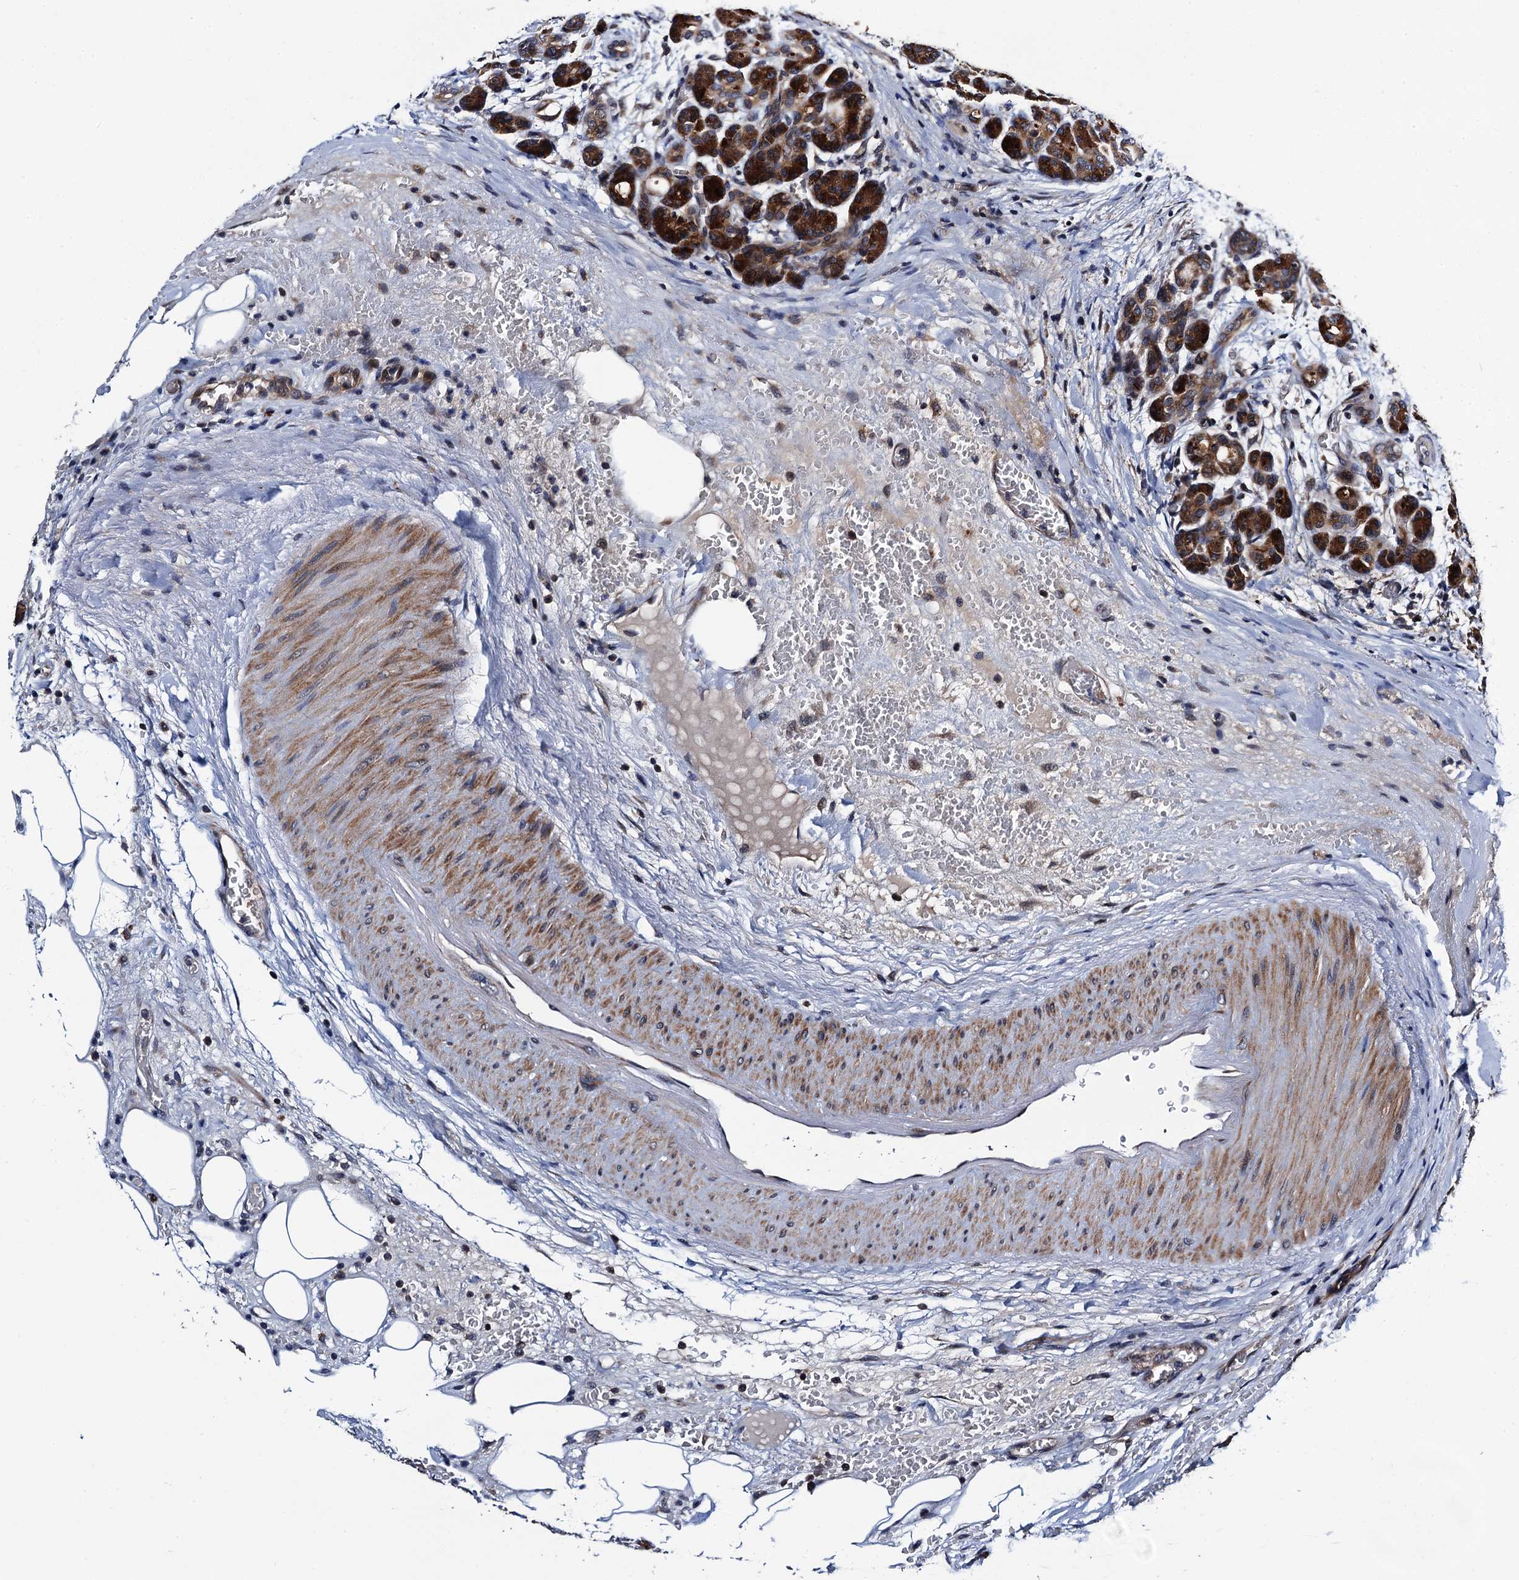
{"staining": {"intensity": "strong", "quantity": ">75%", "location": "cytoplasmic/membranous"}, "tissue": "pancreas", "cell_type": "Exocrine glandular cells", "image_type": "normal", "snomed": [{"axis": "morphology", "description": "Normal tissue, NOS"}, {"axis": "topography", "description": "Pancreas"}], "caption": "DAB immunohistochemical staining of normal human pancreas exhibits strong cytoplasmic/membranous protein expression in about >75% of exocrine glandular cells. (Stains: DAB in brown, nuclei in blue, Microscopy: brightfield microscopy at high magnification).", "gene": "NAA16", "patient": {"sex": "male", "age": 63}}